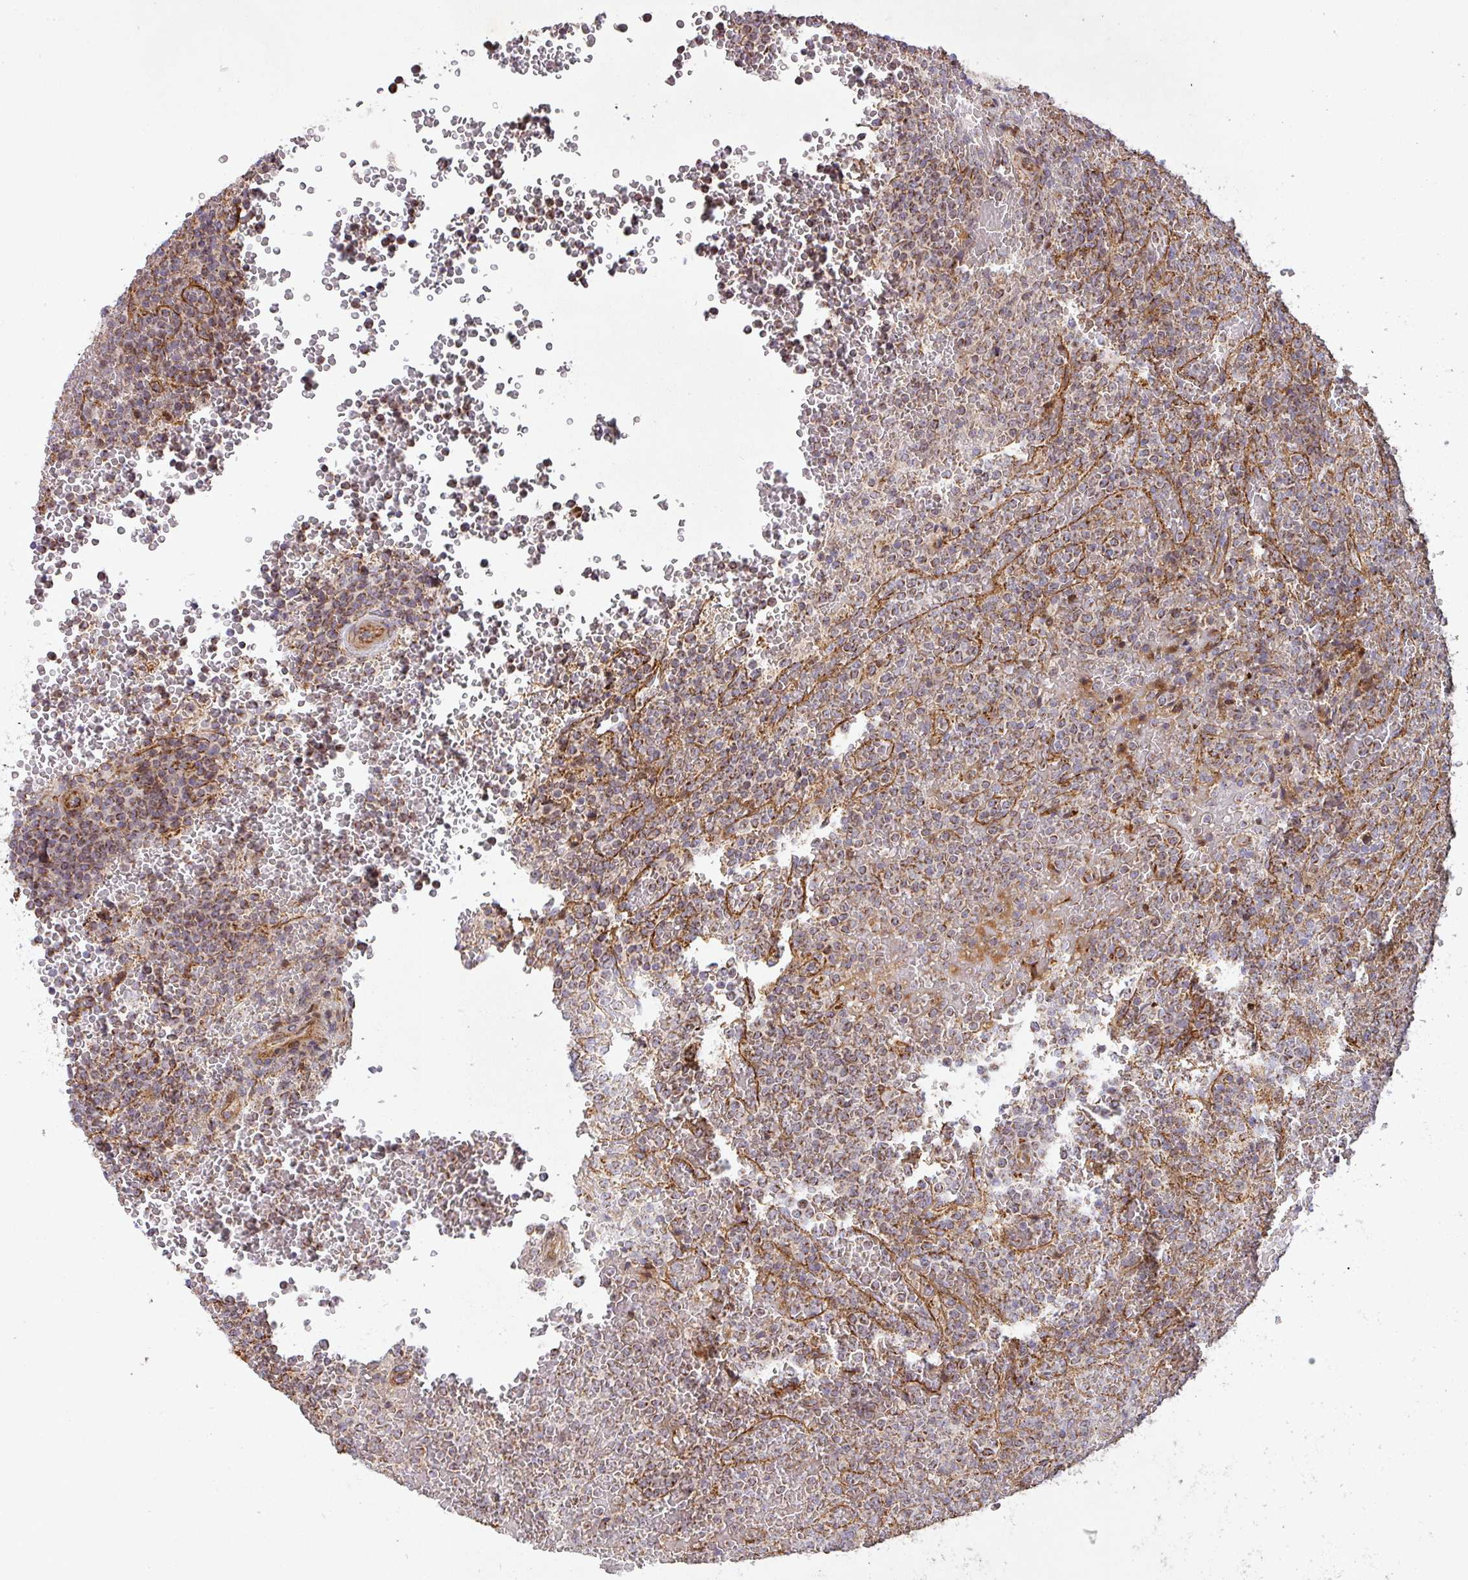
{"staining": {"intensity": "moderate", "quantity": ">75%", "location": "cytoplasmic/membranous"}, "tissue": "lymphoma", "cell_type": "Tumor cells", "image_type": "cancer", "snomed": [{"axis": "morphology", "description": "Malignant lymphoma, non-Hodgkin's type, Low grade"}, {"axis": "topography", "description": "Spleen"}], "caption": "IHC of lymphoma shows medium levels of moderate cytoplasmic/membranous expression in approximately >75% of tumor cells.", "gene": "GPD2", "patient": {"sex": "male", "age": 60}}